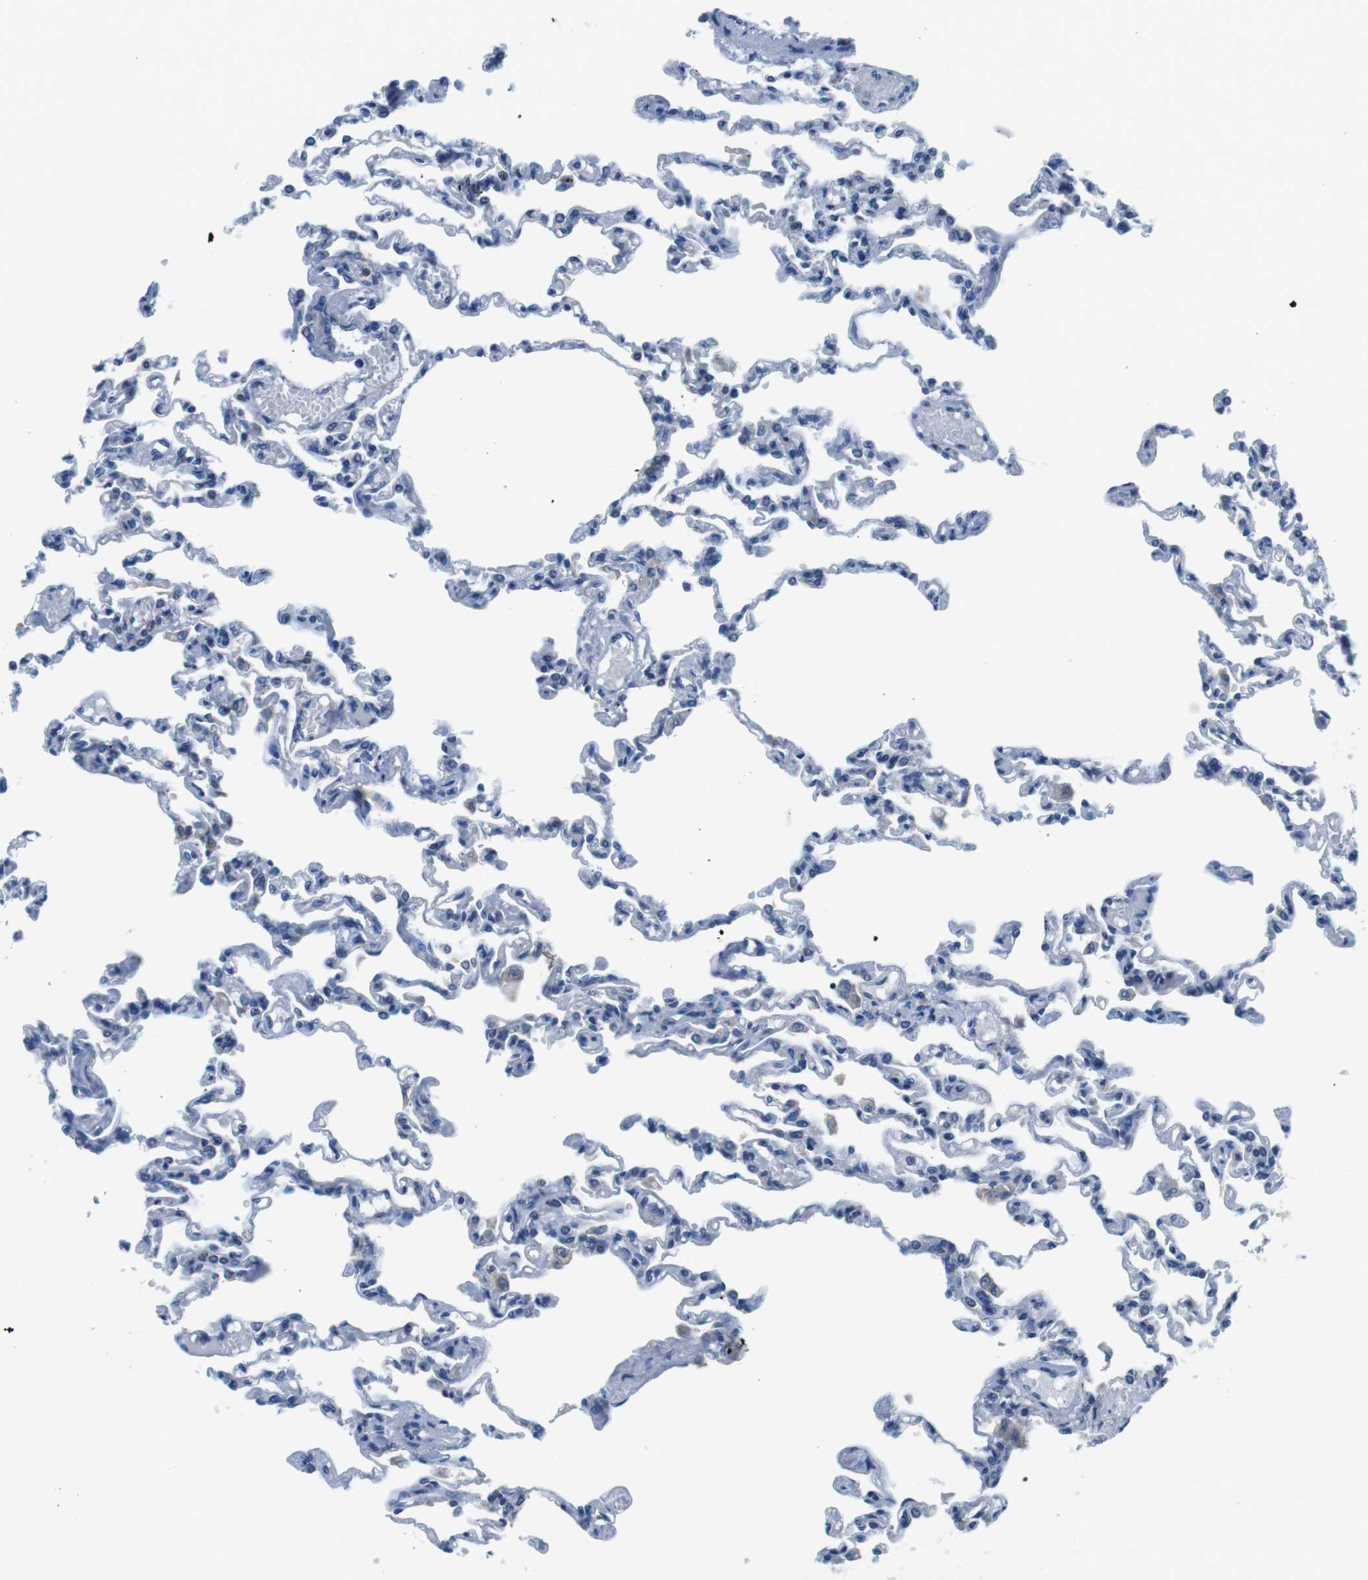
{"staining": {"intensity": "weak", "quantity": "<25%", "location": "cytoplasmic/membranous"}, "tissue": "lung", "cell_type": "Alveolar cells", "image_type": "normal", "snomed": [{"axis": "morphology", "description": "Normal tissue, NOS"}, {"axis": "topography", "description": "Lung"}], "caption": "This is an immunohistochemistry (IHC) image of unremarkable lung. There is no positivity in alveolar cells.", "gene": "DENND4C", "patient": {"sex": "male", "age": 21}}